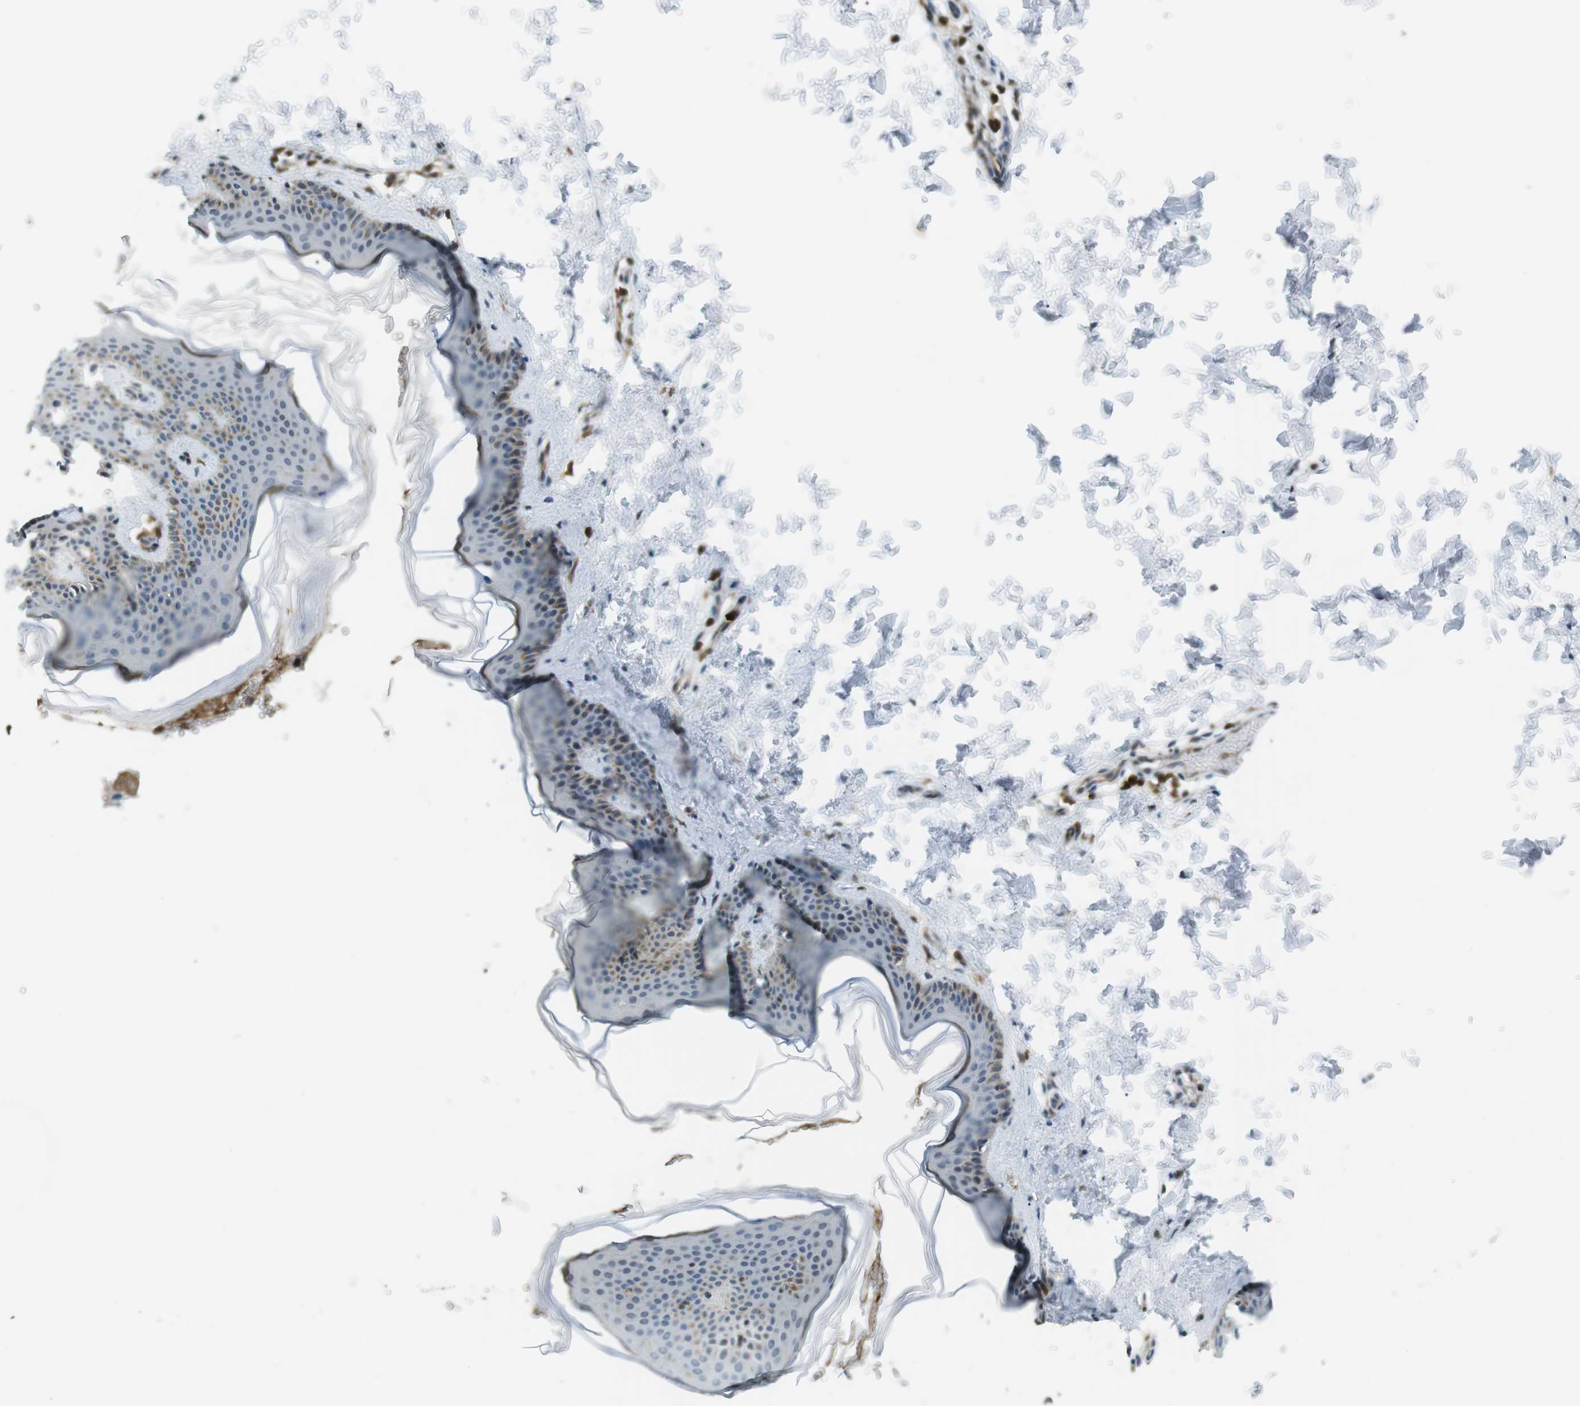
{"staining": {"intensity": "weak", "quantity": "25%-75%", "location": "cytoplasmic/membranous"}, "tissue": "skin", "cell_type": "Fibroblasts", "image_type": "normal", "snomed": [{"axis": "morphology", "description": "Normal tissue, NOS"}, {"axis": "topography", "description": "Skin"}], "caption": "This photomicrograph exhibits immunohistochemistry staining of benign skin, with low weak cytoplasmic/membranous expression in about 25%-75% of fibroblasts.", "gene": "STK10", "patient": {"sex": "female", "age": 41}}